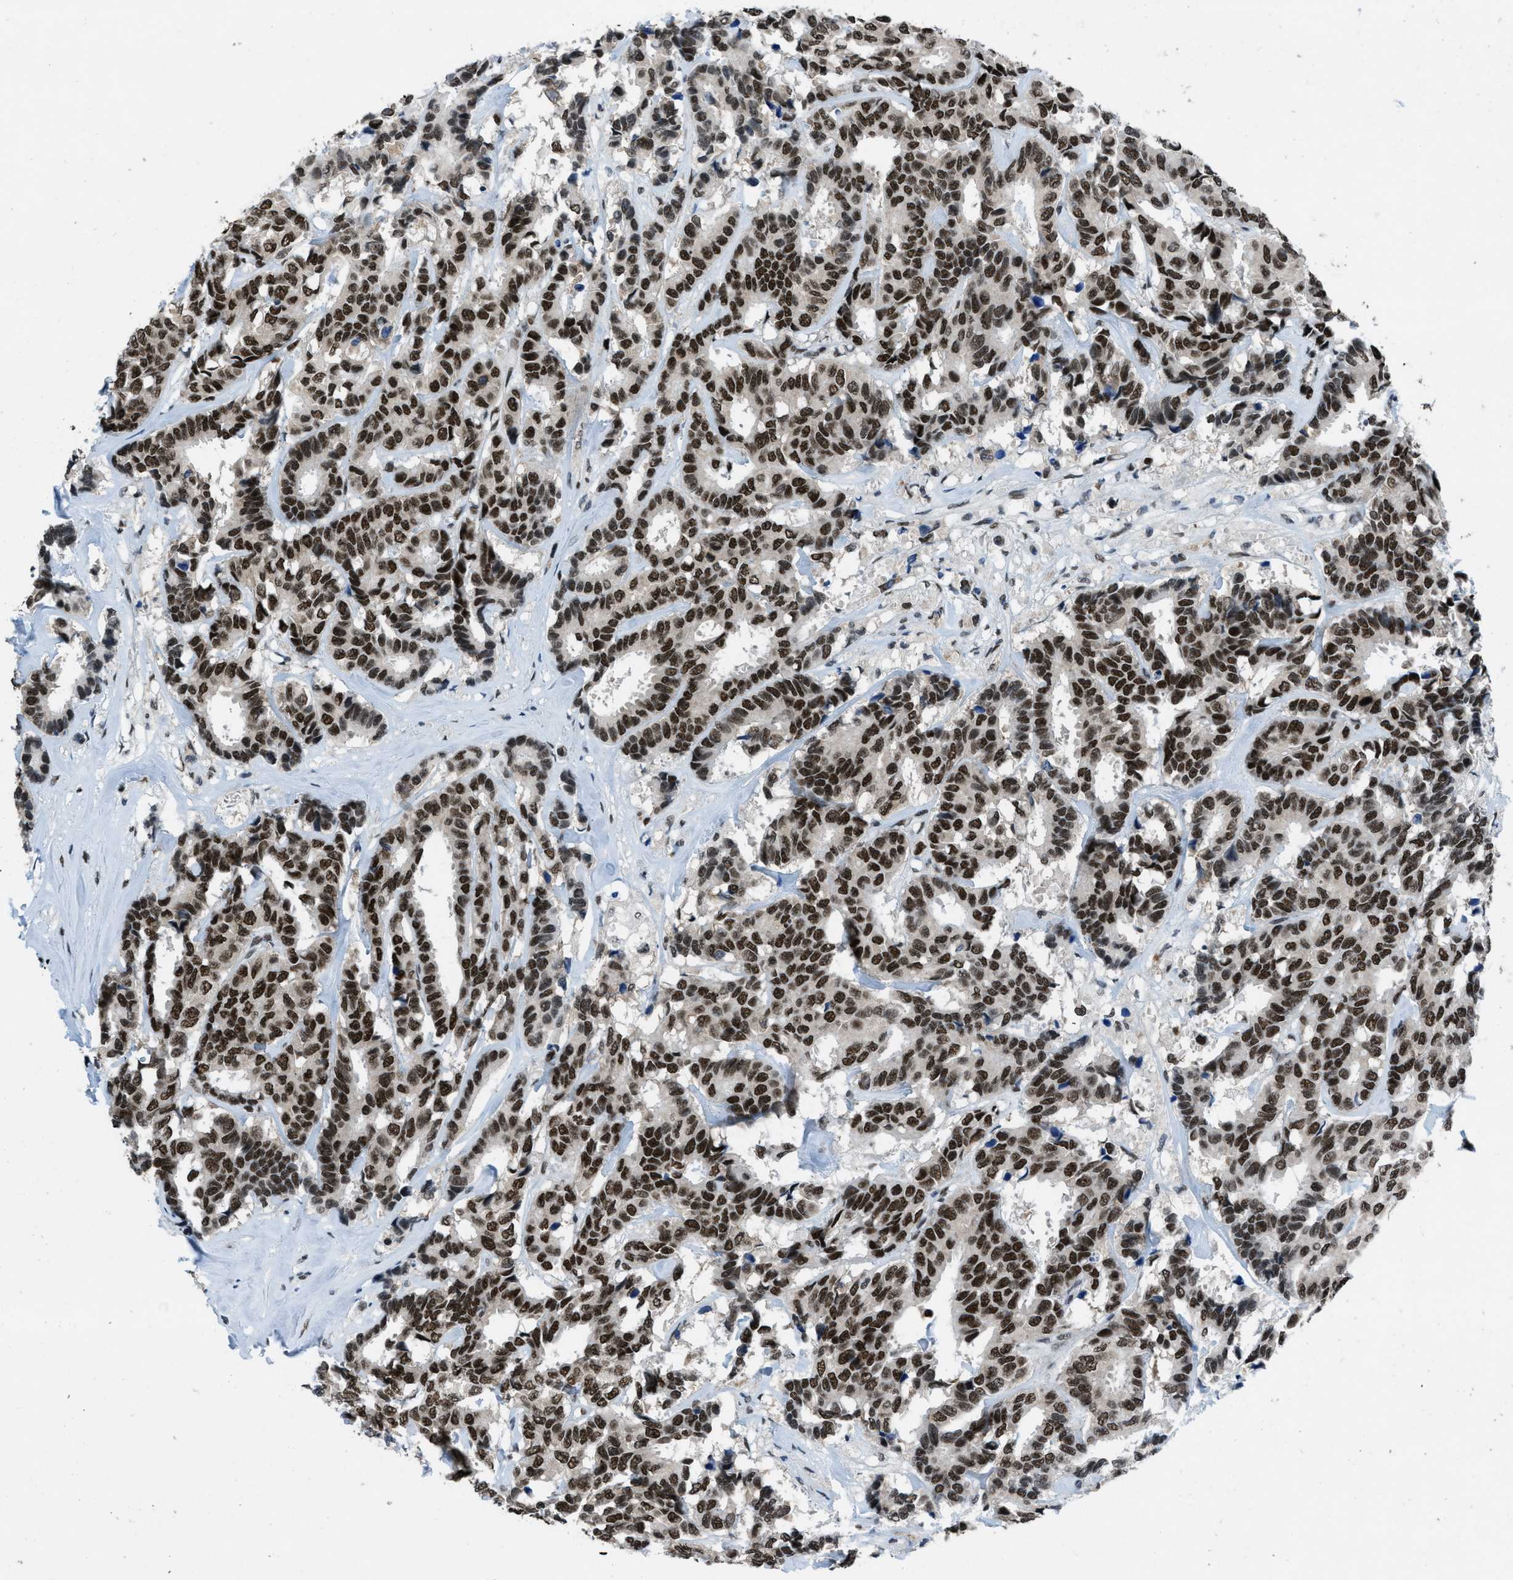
{"staining": {"intensity": "strong", "quantity": ">75%", "location": "nuclear"}, "tissue": "breast cancer", "cell_type": "Tumor cells", "image_type": "cancer", "snomed": [{"axis": "morphology", "description": "Duct carcinoma"}, {"axis": "topography", "description": "Breast"}], "caption": "Immunohistochemistry (IHC) (DAB) staining of intraductal carcinoma (breast) exhibits strong nuclear protein staining in approximately >75% of tumor cells. Nuclei are stained in blue.", "gene": "GATAD2B", "patient": {"sex": "female", "age": 87}}